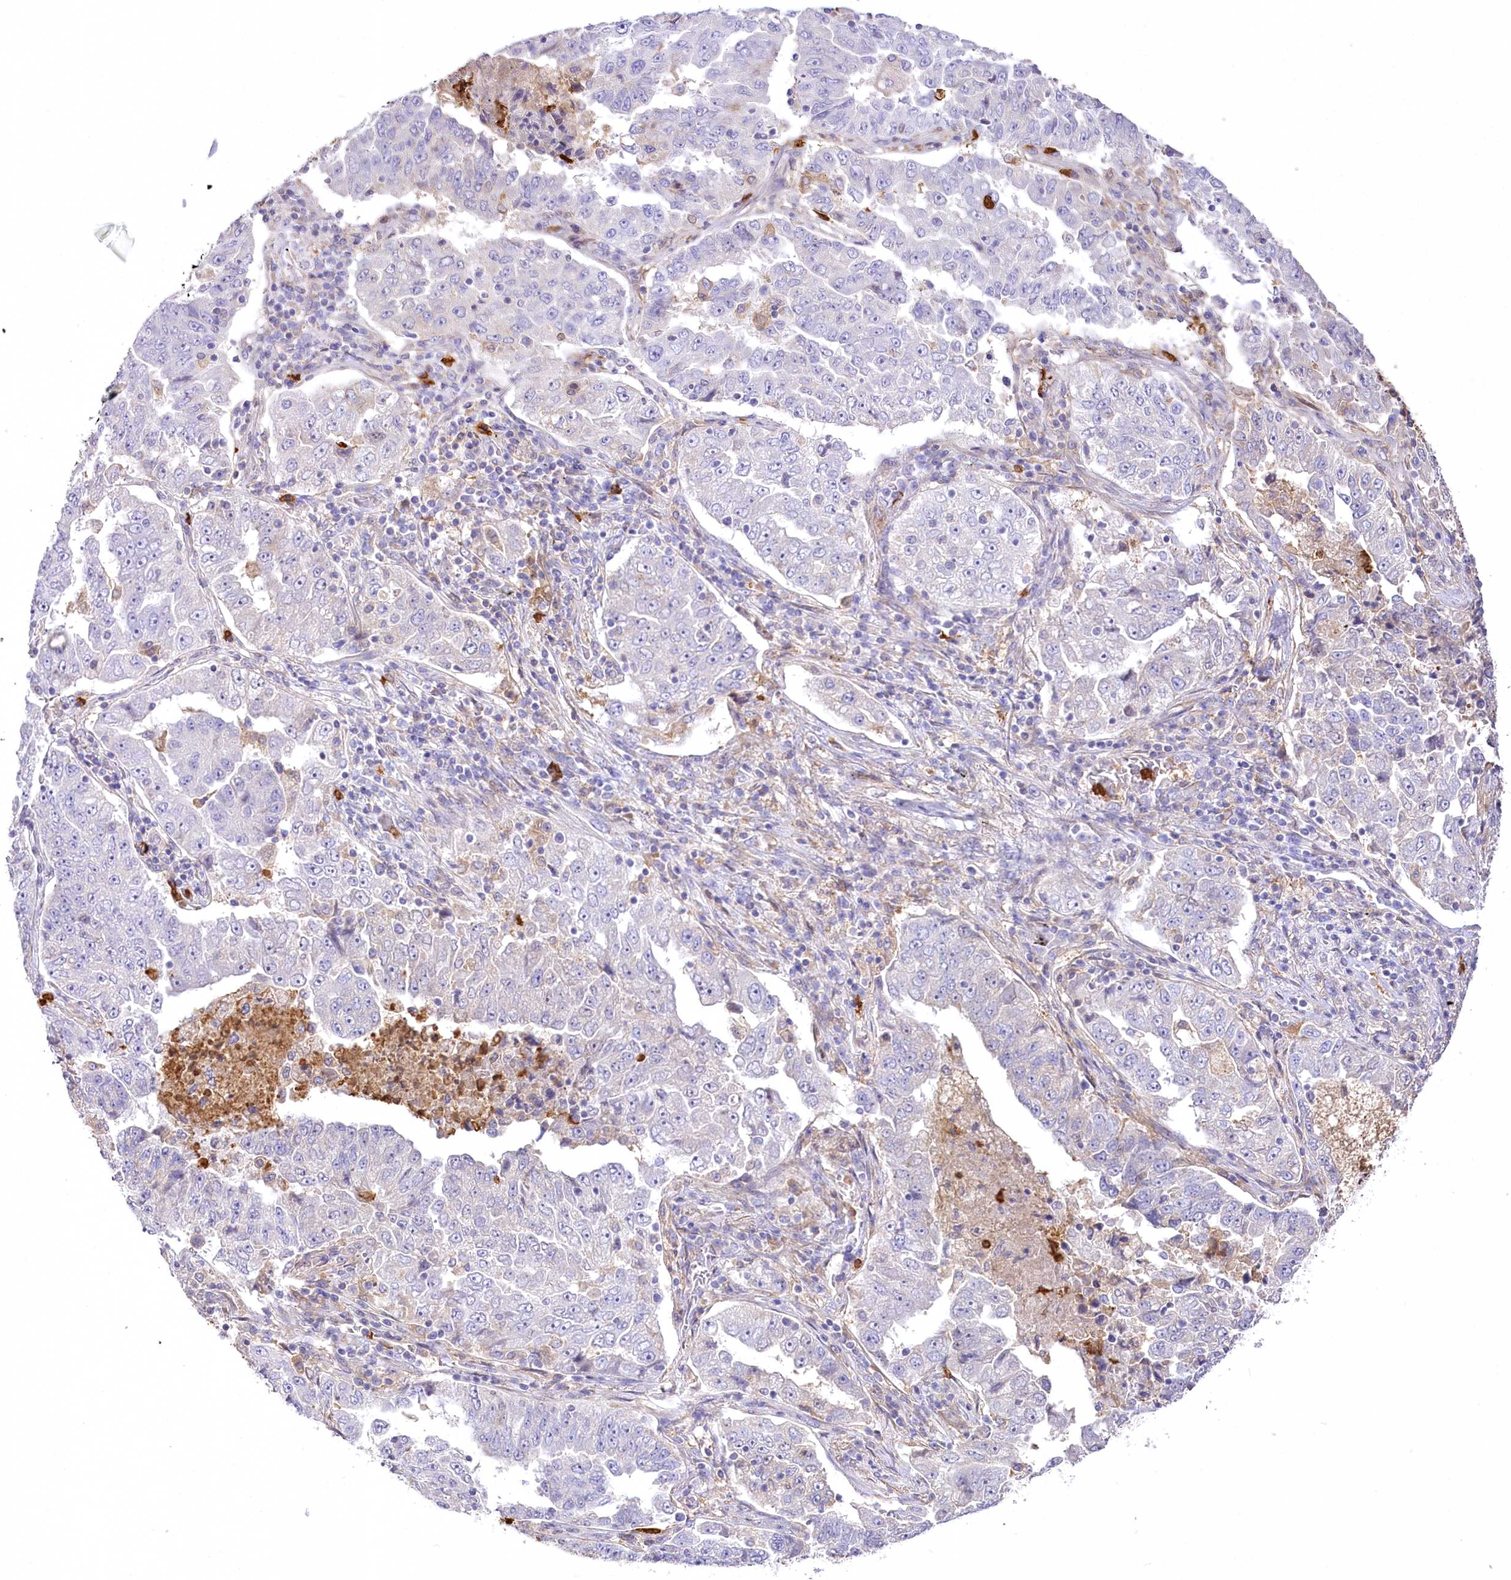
{"staining": {"intensity": "negative", "quantity": "none", "location": "none"}, "tissue": "lung cancer", "cell_type": "Tumor cells", "image_type": "cancer", "snomed": [{"axis": "morphology", "description": "Adenocarcinoma, NOS"}, {"axis": "topography", "description": "Lung"}], "caption": "DAB (3,3'-diaminobenzidine) immunohistochemical staining of human lung cancer (adenocarcinoma) exhibits no significant staining in tumor cells. Brightfield microscopy of immunohistochemistry stained with DAB (3,3'-diaminobenzidine) (brown) and hematoxylin (blue), captured at high magnification.", "gene": "DPYD", "patient": {"sex": "female", "age": 51}}